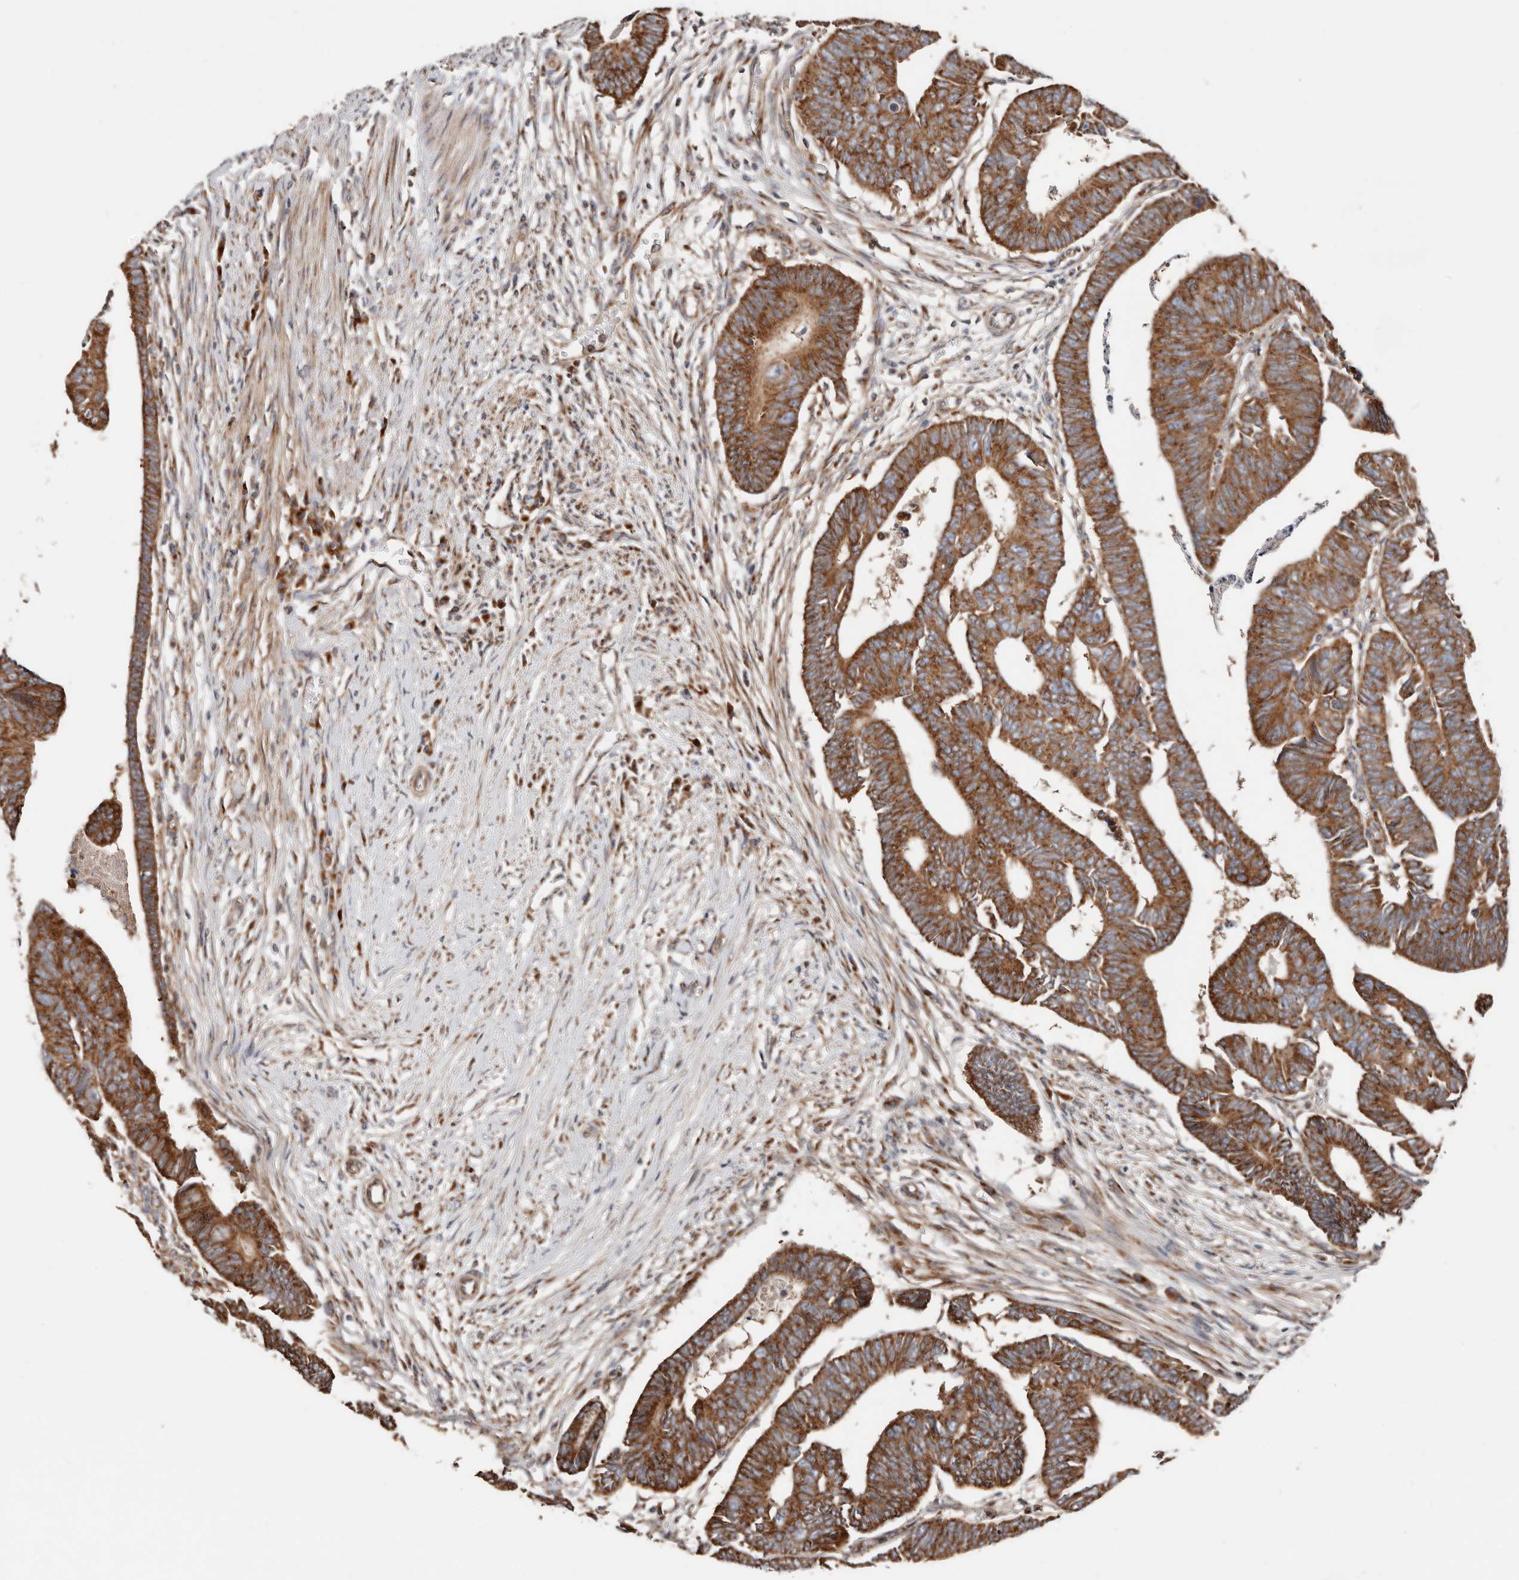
{"staining": {"intensity": "strong", "quantity": ">75%", "location": "cytoplasmic/membranous"}, "tissue": "colorectal cancer", "cell_type": "Tumor cells", "image_type": "cancer", "snomed": [{"axis": "morphology", "description": "Adenocarcinoma, NOS"}, {"axis": "topography", "description": "Rectum"}], "caption": "Colorectal cancer (adenocarcinoma) tissue demonstrates strong cytoplasmic/membranous expression in about >75% of tumor cells, visualized by immunohistochemistry.", "gene": "COG1", "patient": {"sex": "female", "age": 65}}